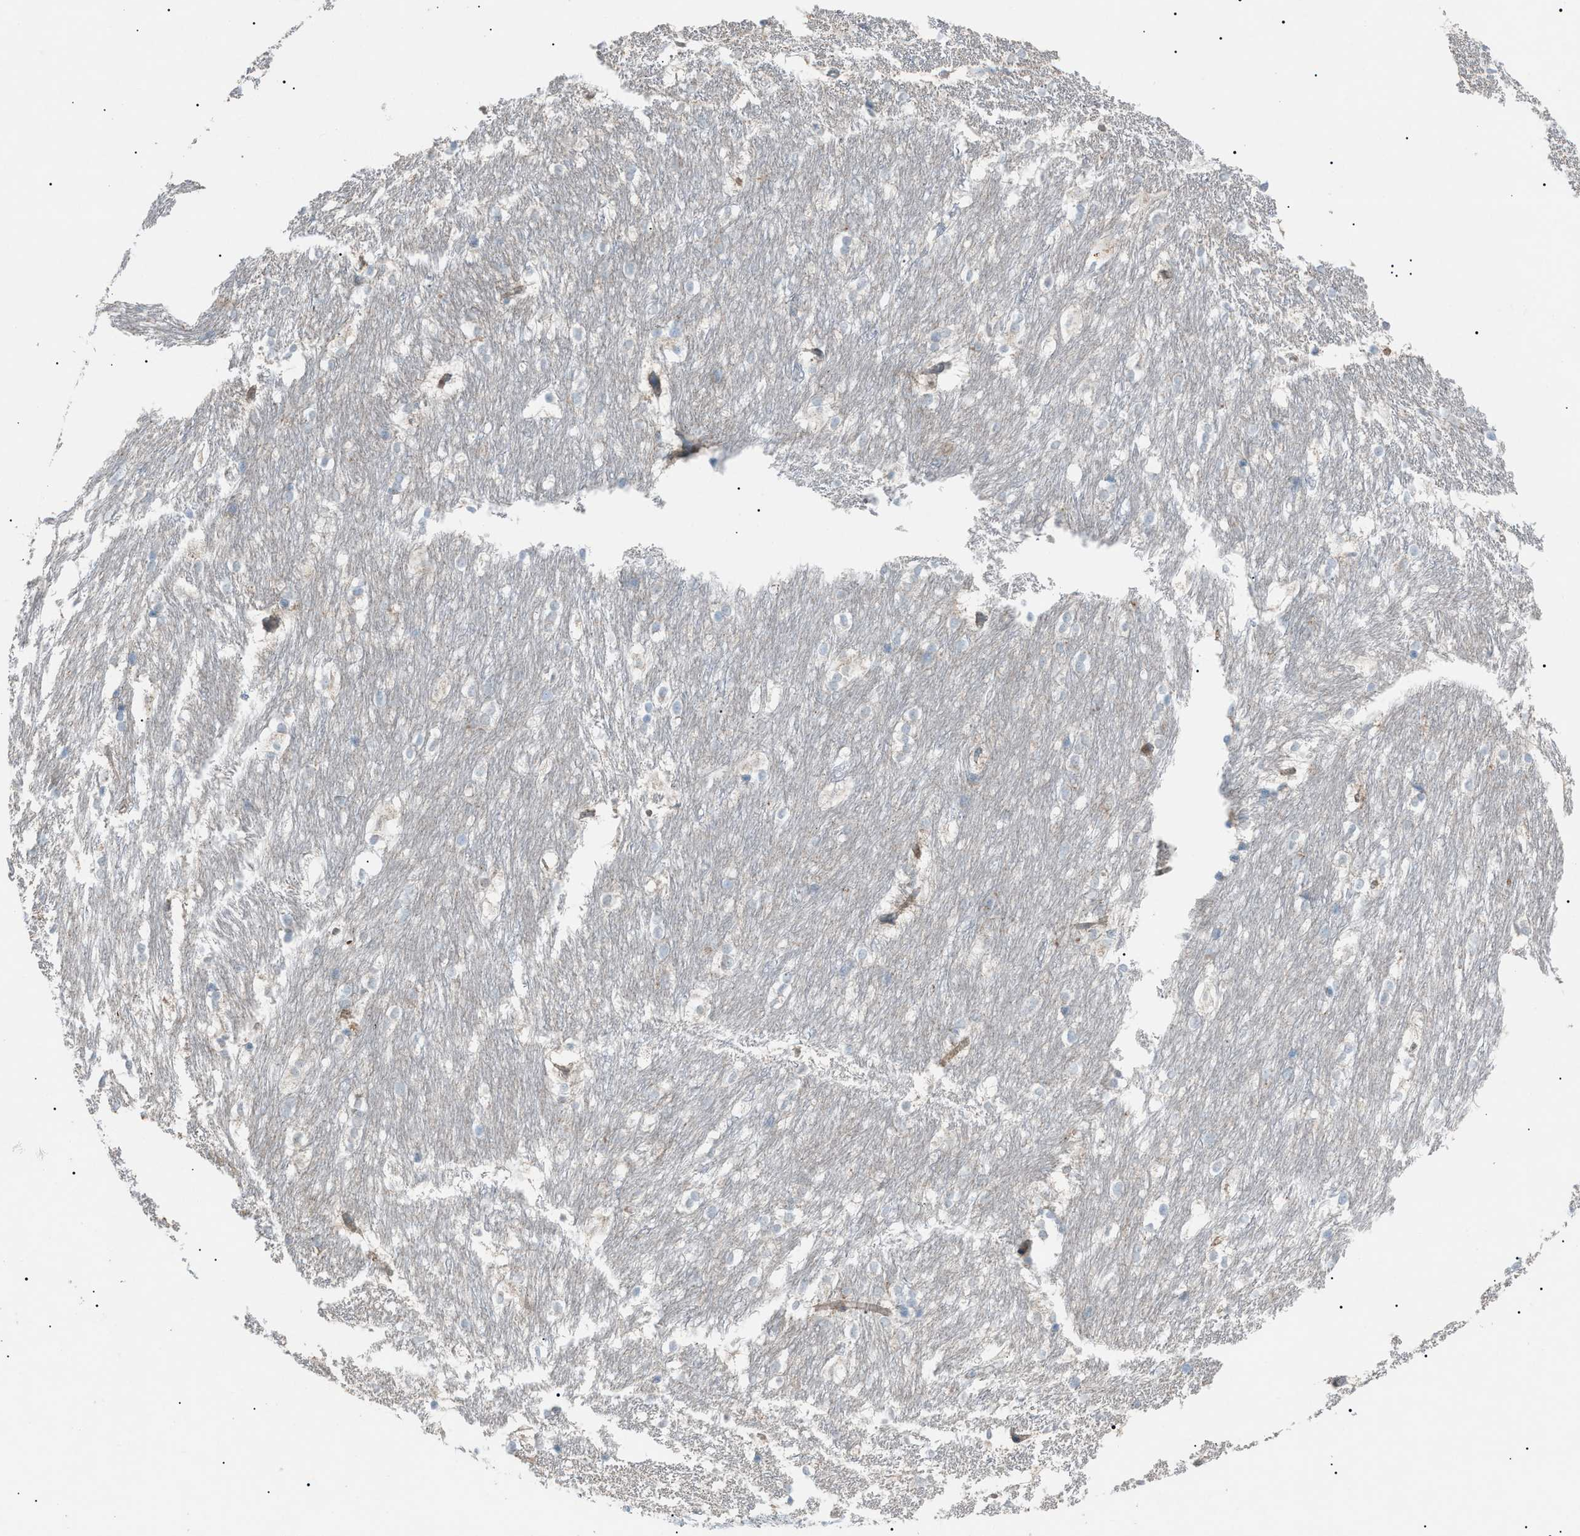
{"staining": {"intensity": "weak", "quantity": "<25%", "location": "cytoplasmic/membranous"}, "tissue": "caudate", "cell_type": "Glial cells", "image_type": "normal", "snomed": [{"axis": "morphology", "description": "Normal tissue, NOS"}, {"axis": "topography", "description": "Lateral ventricle wall"}], "caption": "Caudate was stained to show a protein in brown. There is no significant positivity in glial cells. The staining was performed using DAB to visualize the protein expression in brown, while the nuclei were stained in blue with hematoxylin (Magnification: 20x).", "gene": "ZNF516", "patient": {"sex": "female", "age": 19}}